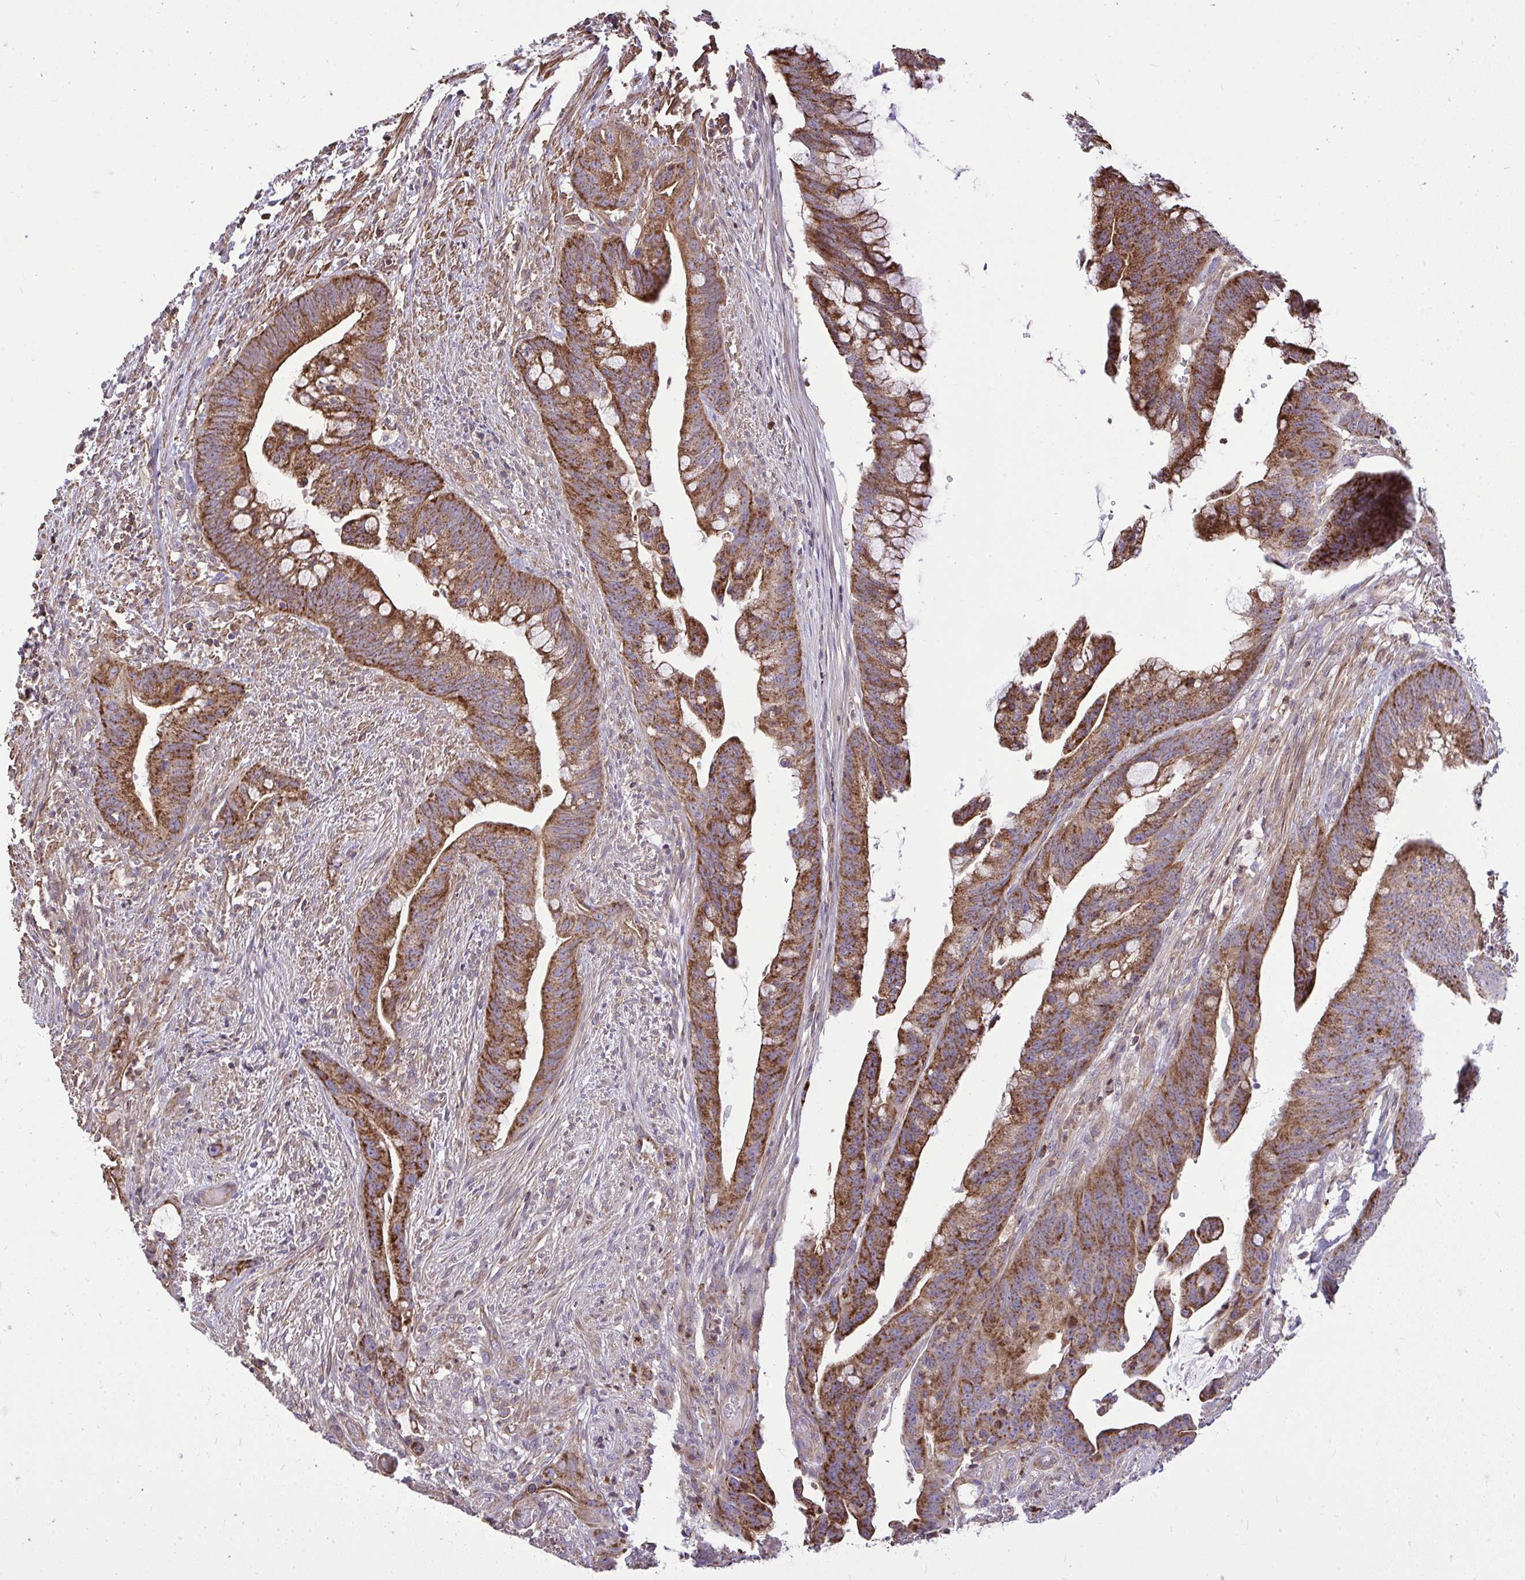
{"staining": {"intensity": "strong", "quantity": ">75%", "location": "cytoplasmic/membranous"}, "tissue": "colorectal cancer", "cell_type": "Tumor cells", "image_type": "cancer", "snomed": [{"axis": "morphology", "description": "Adenocarcinoma, NOS"}, {"axis": "topography", "description": "Colon"}], "caption": "Strong cytoplasmic/membranous positivity for a protein is seen in about >75% of tumor cells of colorectal cancer (adenocarcinoma) using IHC.", "gene": "SLC7A5", "patient": {"sex": "male", "age": 62}}